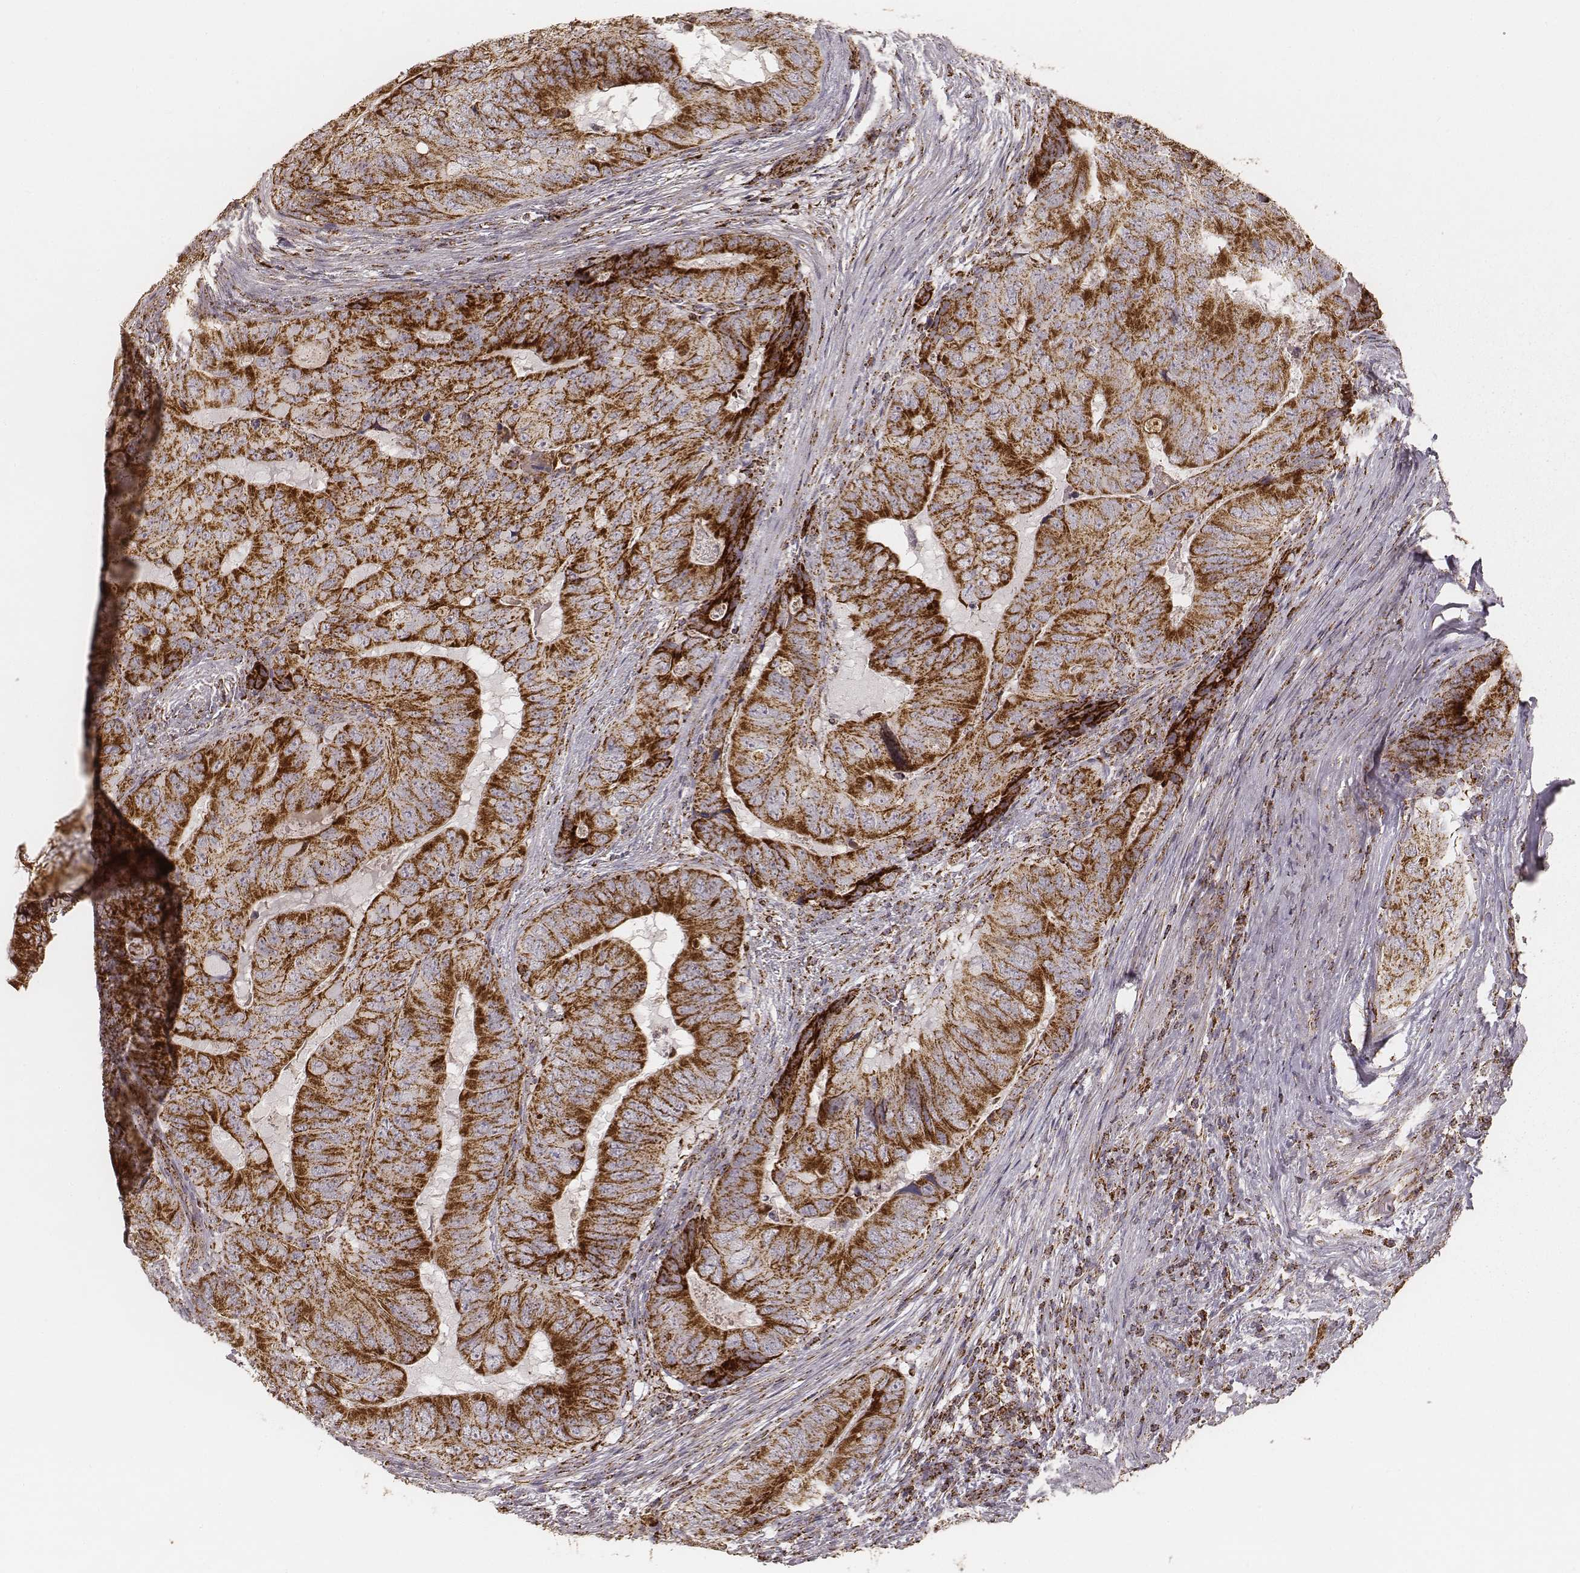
{"staining": {"intensity": "strong", "quantity": ">75%", "location": "cytoplasmic/membranous"}, "tissue": "colorectal cancer", "cell_type": "Tumor cells", "image_type": "cancer", "snomed": [{"axis": "morphology", "description": "Adenocarcinoma, NOS"}, {"axis": "topography", "description": "Colon"}], "caption": "The image exhibits staining of adenocarcinoma (colorectal), revealing strong cytoplasmic/membranous protein positivity (brown color) within tumor cells. (DAB (3,3'-diaminobenzidine) IHC with brightfield microscopy, high magnification).", "gene": "CS", "patient": {"sex": "male", "age": 79}}